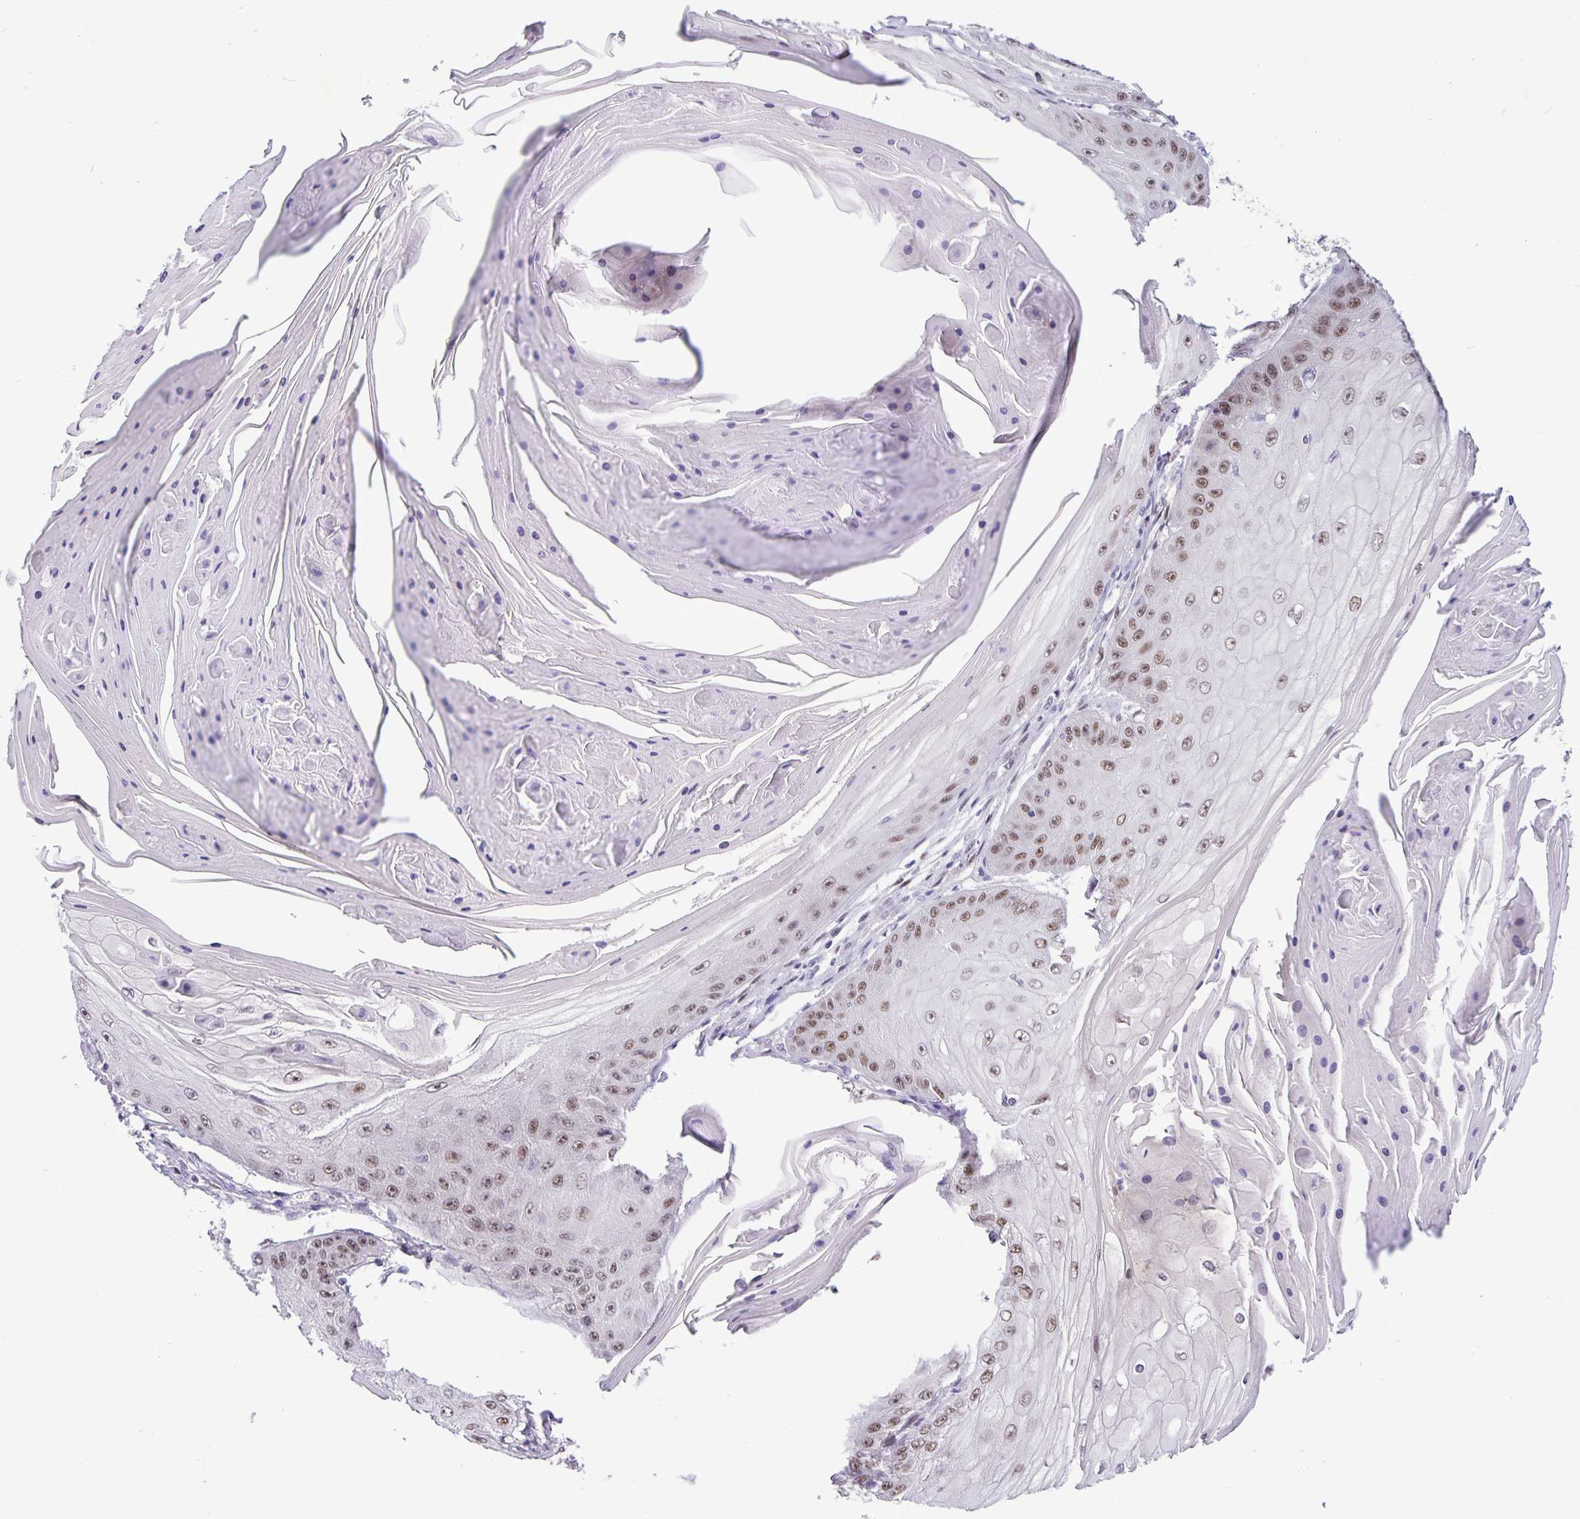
{"staining": {"intensity": "weak", "quantity": "25%-75%", "location": "nuclear"}, "tissue": "skin cancer", "cell_type": "Tumor cells", "image_type": "cancer", "snomed": [{"axis": "morphology", "description": "Squamous cell carcinoma, NOS"}, {"axis": "topography", "description": "Skin"}], "caption": "Protein expression analysis of skin cancer (squamous cell carcinoma) reveals weak nuclear staining in about 25%-75% of tumor cells.", "gene": "FOSL2", "patient": {"sex": "male", "age": 70}}